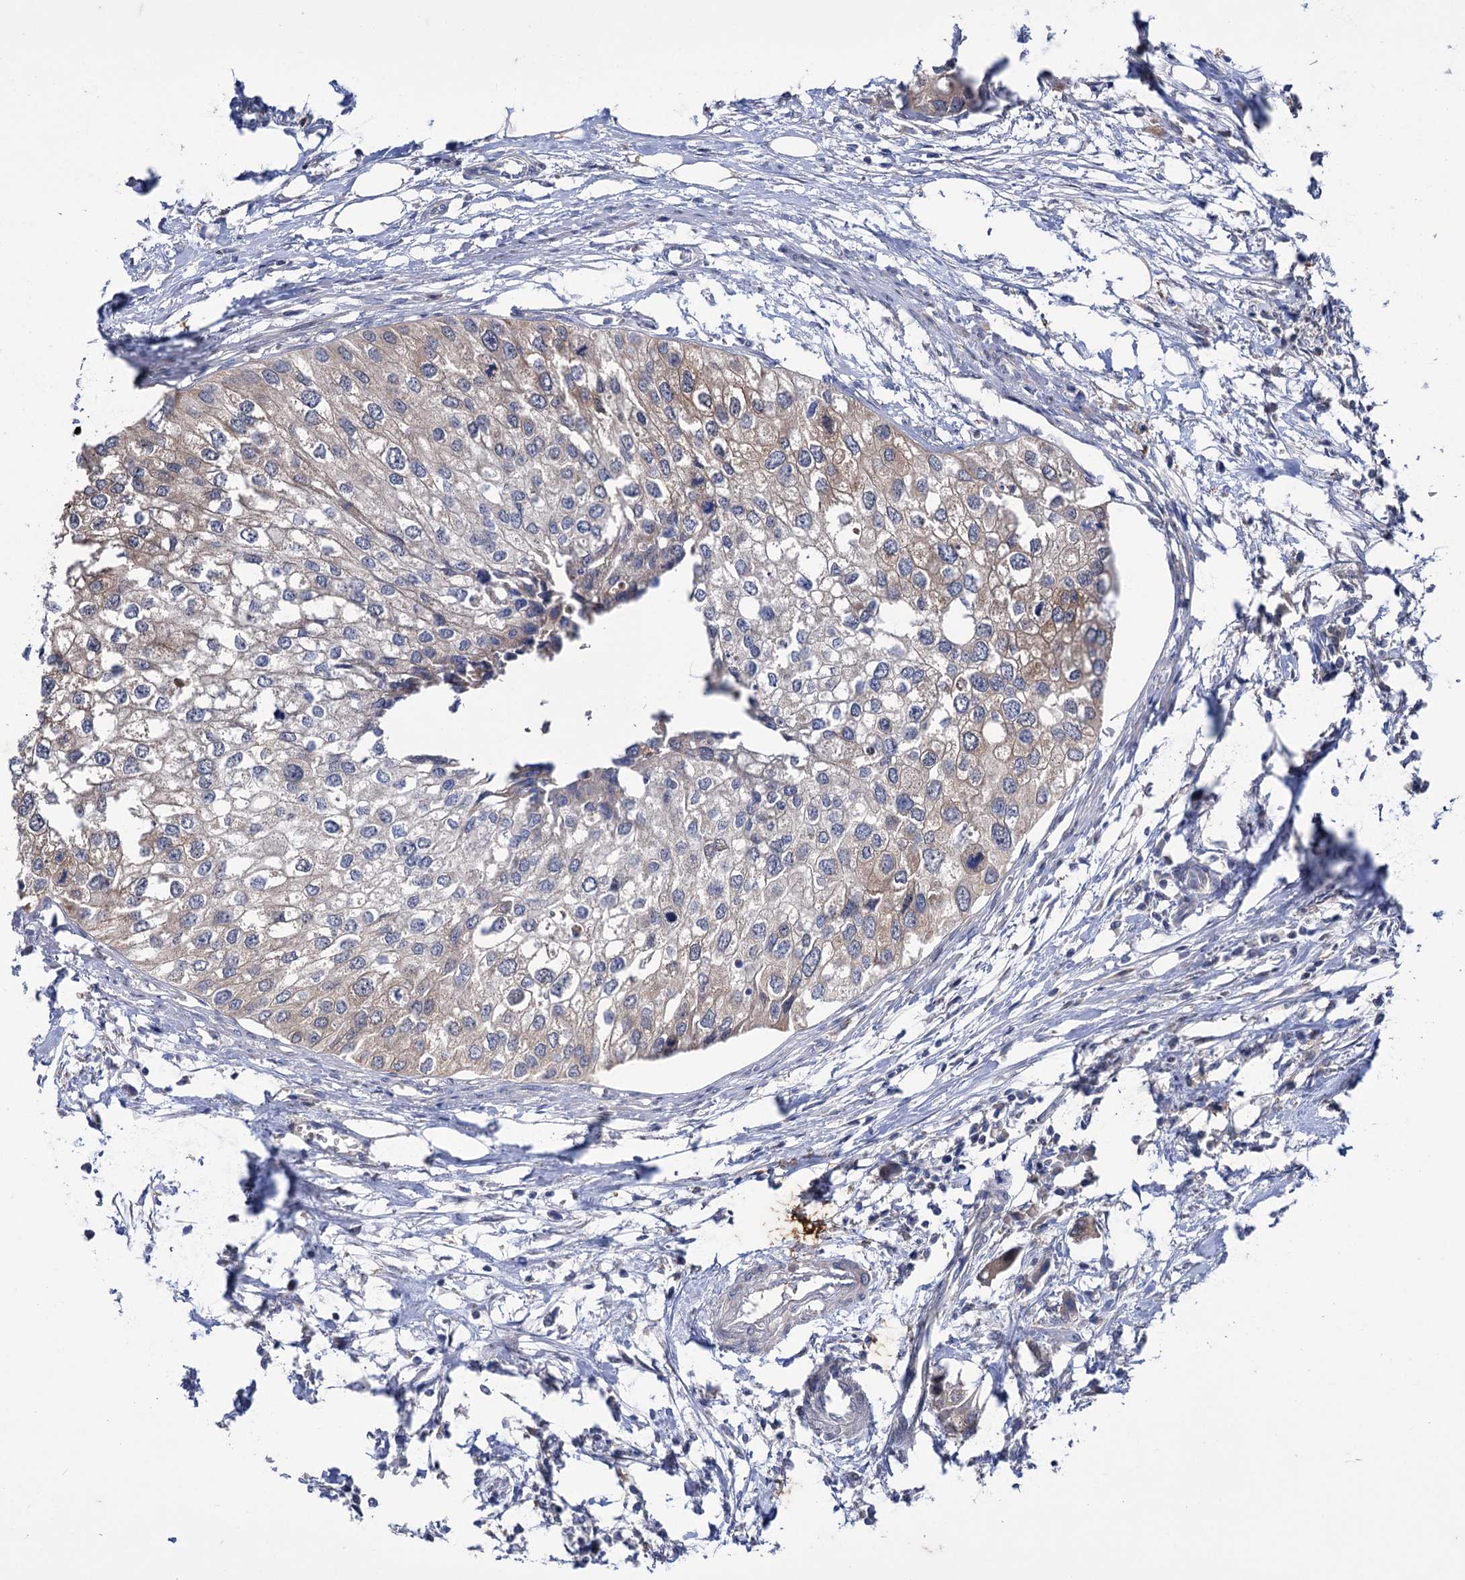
{"staining": {"intensity": "negative", "quantity": "none", "location": "none"}, "tissue": "urothelial cancer", "cell_type": "Tumor cells", "image_type": "cancer", "snomed": [{"axis": "morphology", "description": "Urothelial carcinoma, High grade"}, {"axis": "topography", "description": "Urinary bladder"}], "caption": "Protein analysis of high-grade urothelial carcinoma displays no significant expression in tumor cells.", "gene": "MID1IP1", "patient": {"sex": "male", "age": 64}}